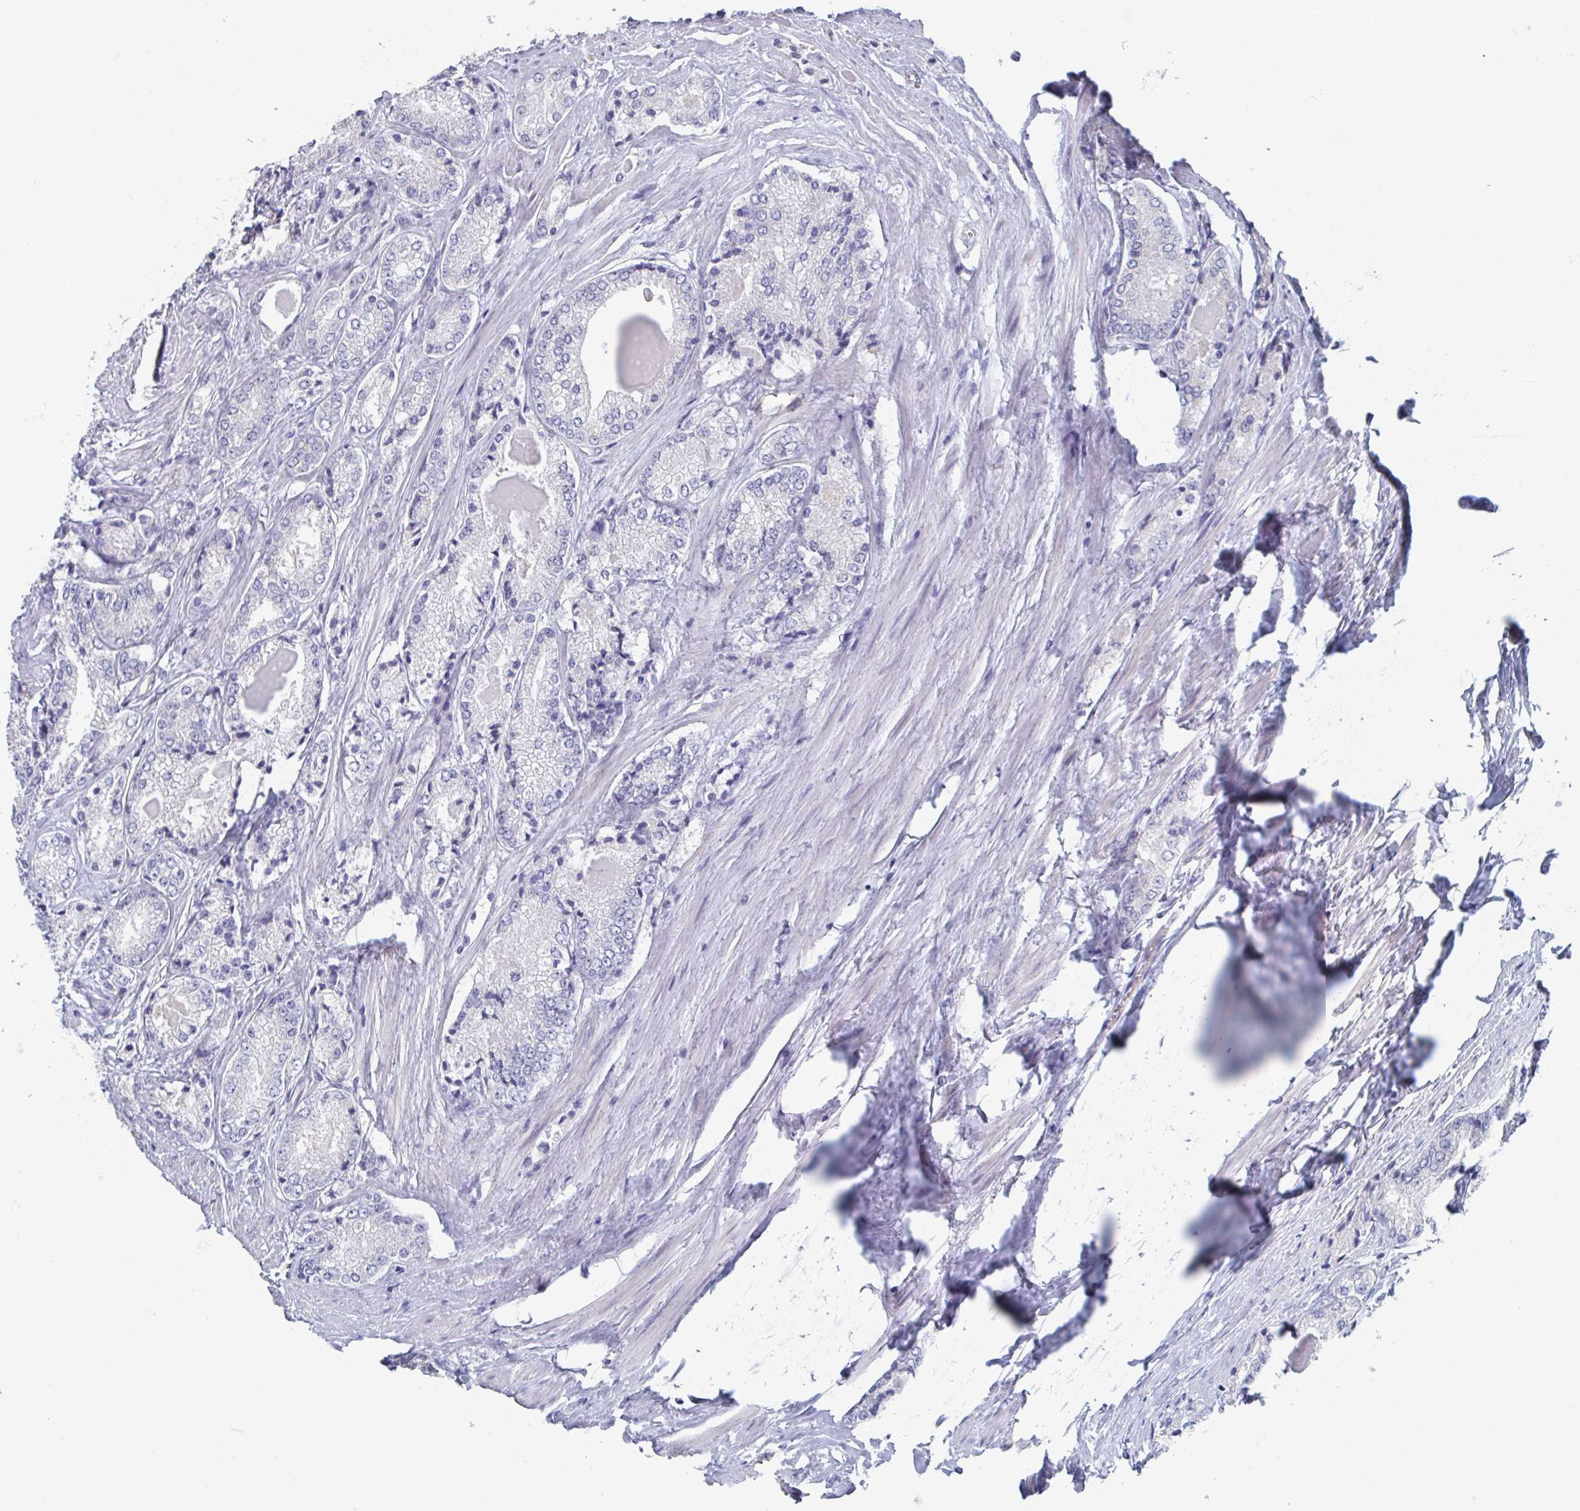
{"staining": {"intensity": "negative", "quantity": "none", "location": "none"}, "tissue": "prostate cancer", "cell_type": "Tumor cells", "image_type": "cancer", "snomed": [{"axis": "morphology", "description": "Adenocarcinoma, NOS"}, {"axis": "morphology", "description": "Adenocarcinoma, Low grade"}, {"axis": "topography", "description": "Prostate"}], "caption": "Prostate cancer stained for a protein using immunohistochemistry (IHC) exhibits no staining tumor cells.", "gene": "ABHD16A", "patient": {"sex": "male", "age": 68}}